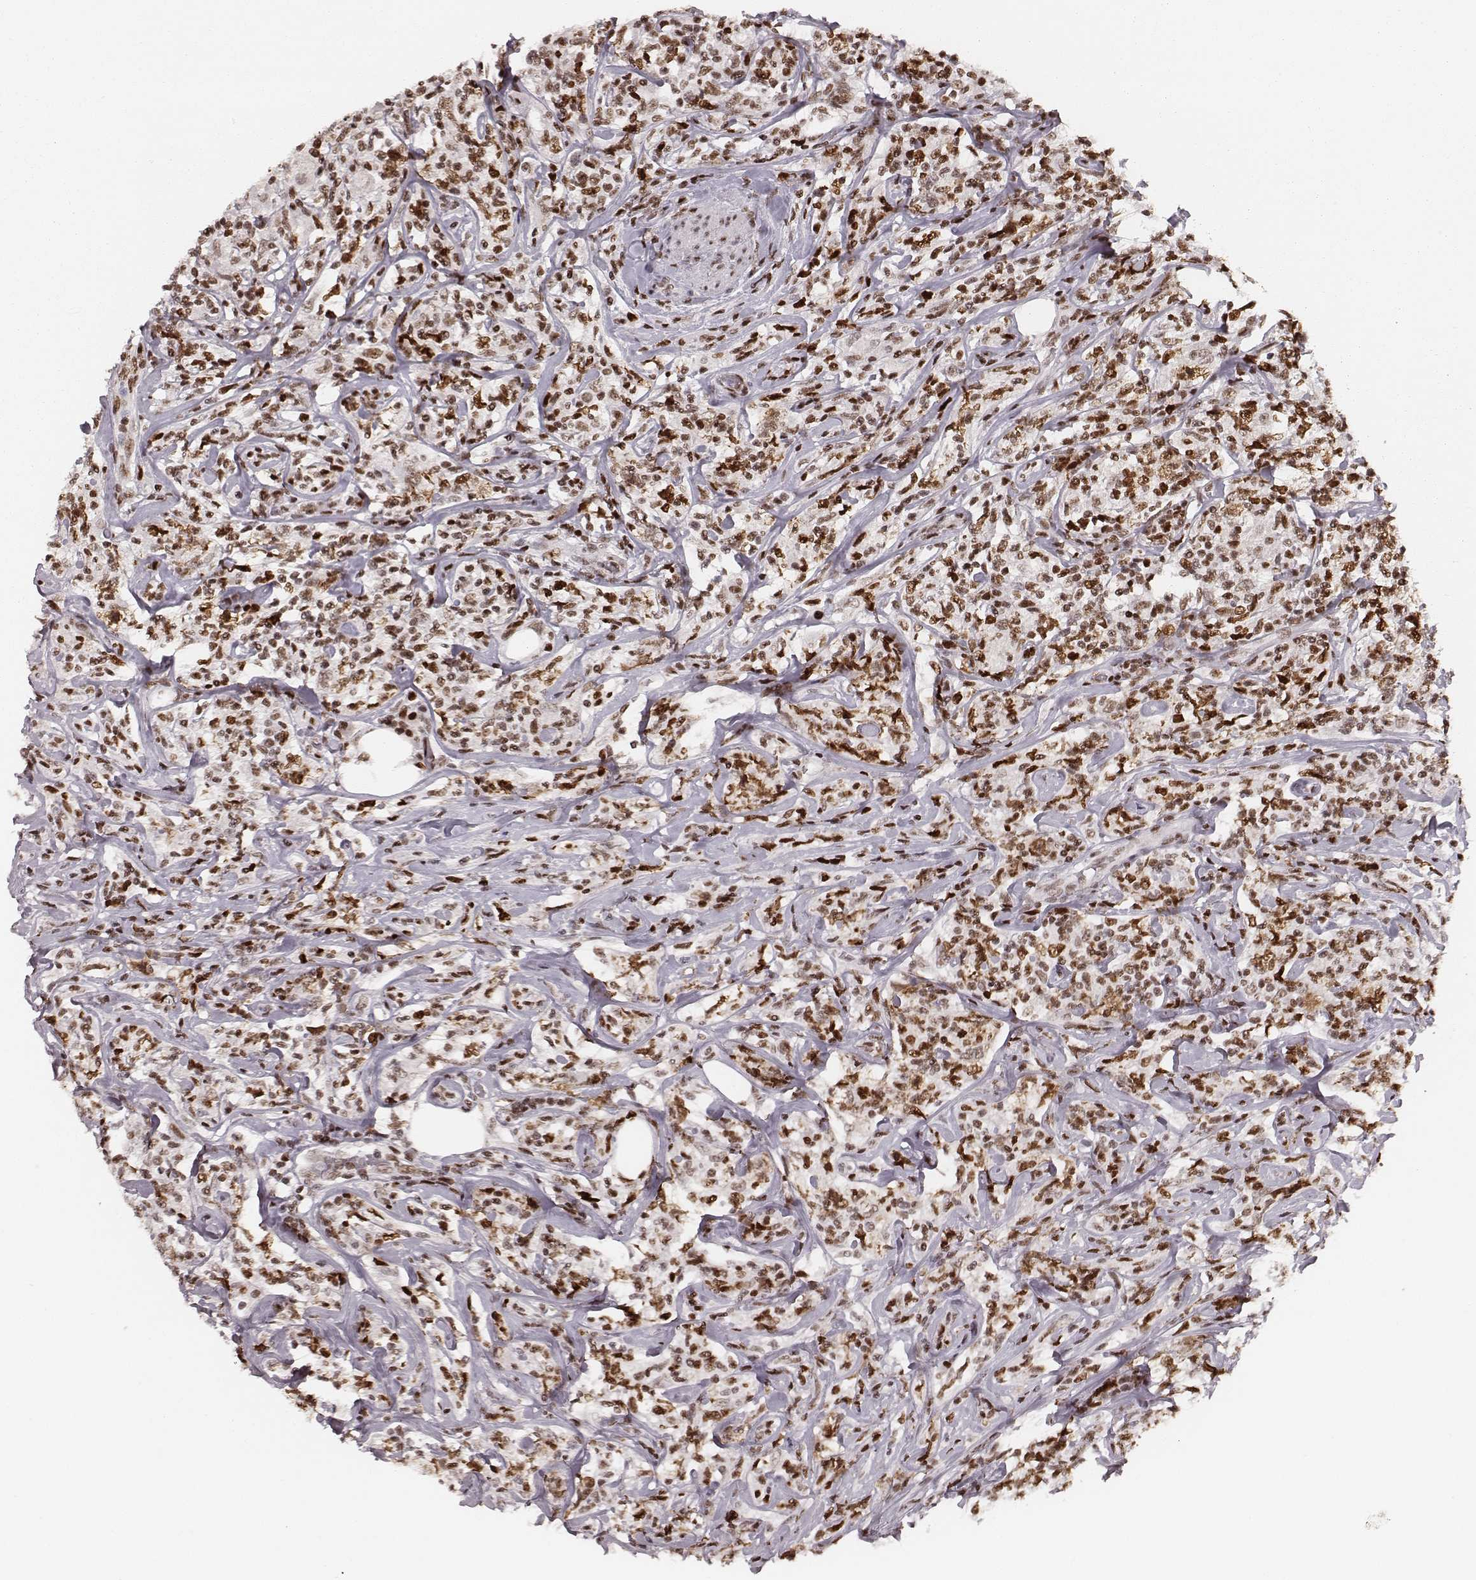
{"staining": {"intensity": "moderate", "quantity": ">75%", "location": "nuclear"}, "tissue": "lymphoma", "cell_type": "Tumor cells", "image_type": "cancer", "snomed": [{"axis": "morphology", "description": "Malignant lymphoma, non-Hodgkin's type, High grade"}, {"axis": "topography", "description": "Lymph node"}], "caption": "This is a micrograph of immunohistochemistry staining of lymphoma, which shows moderate staining in the nuclear of tumor cells.", "gene": "PARP1", "patient": {"sex": "female", "age": 84}}